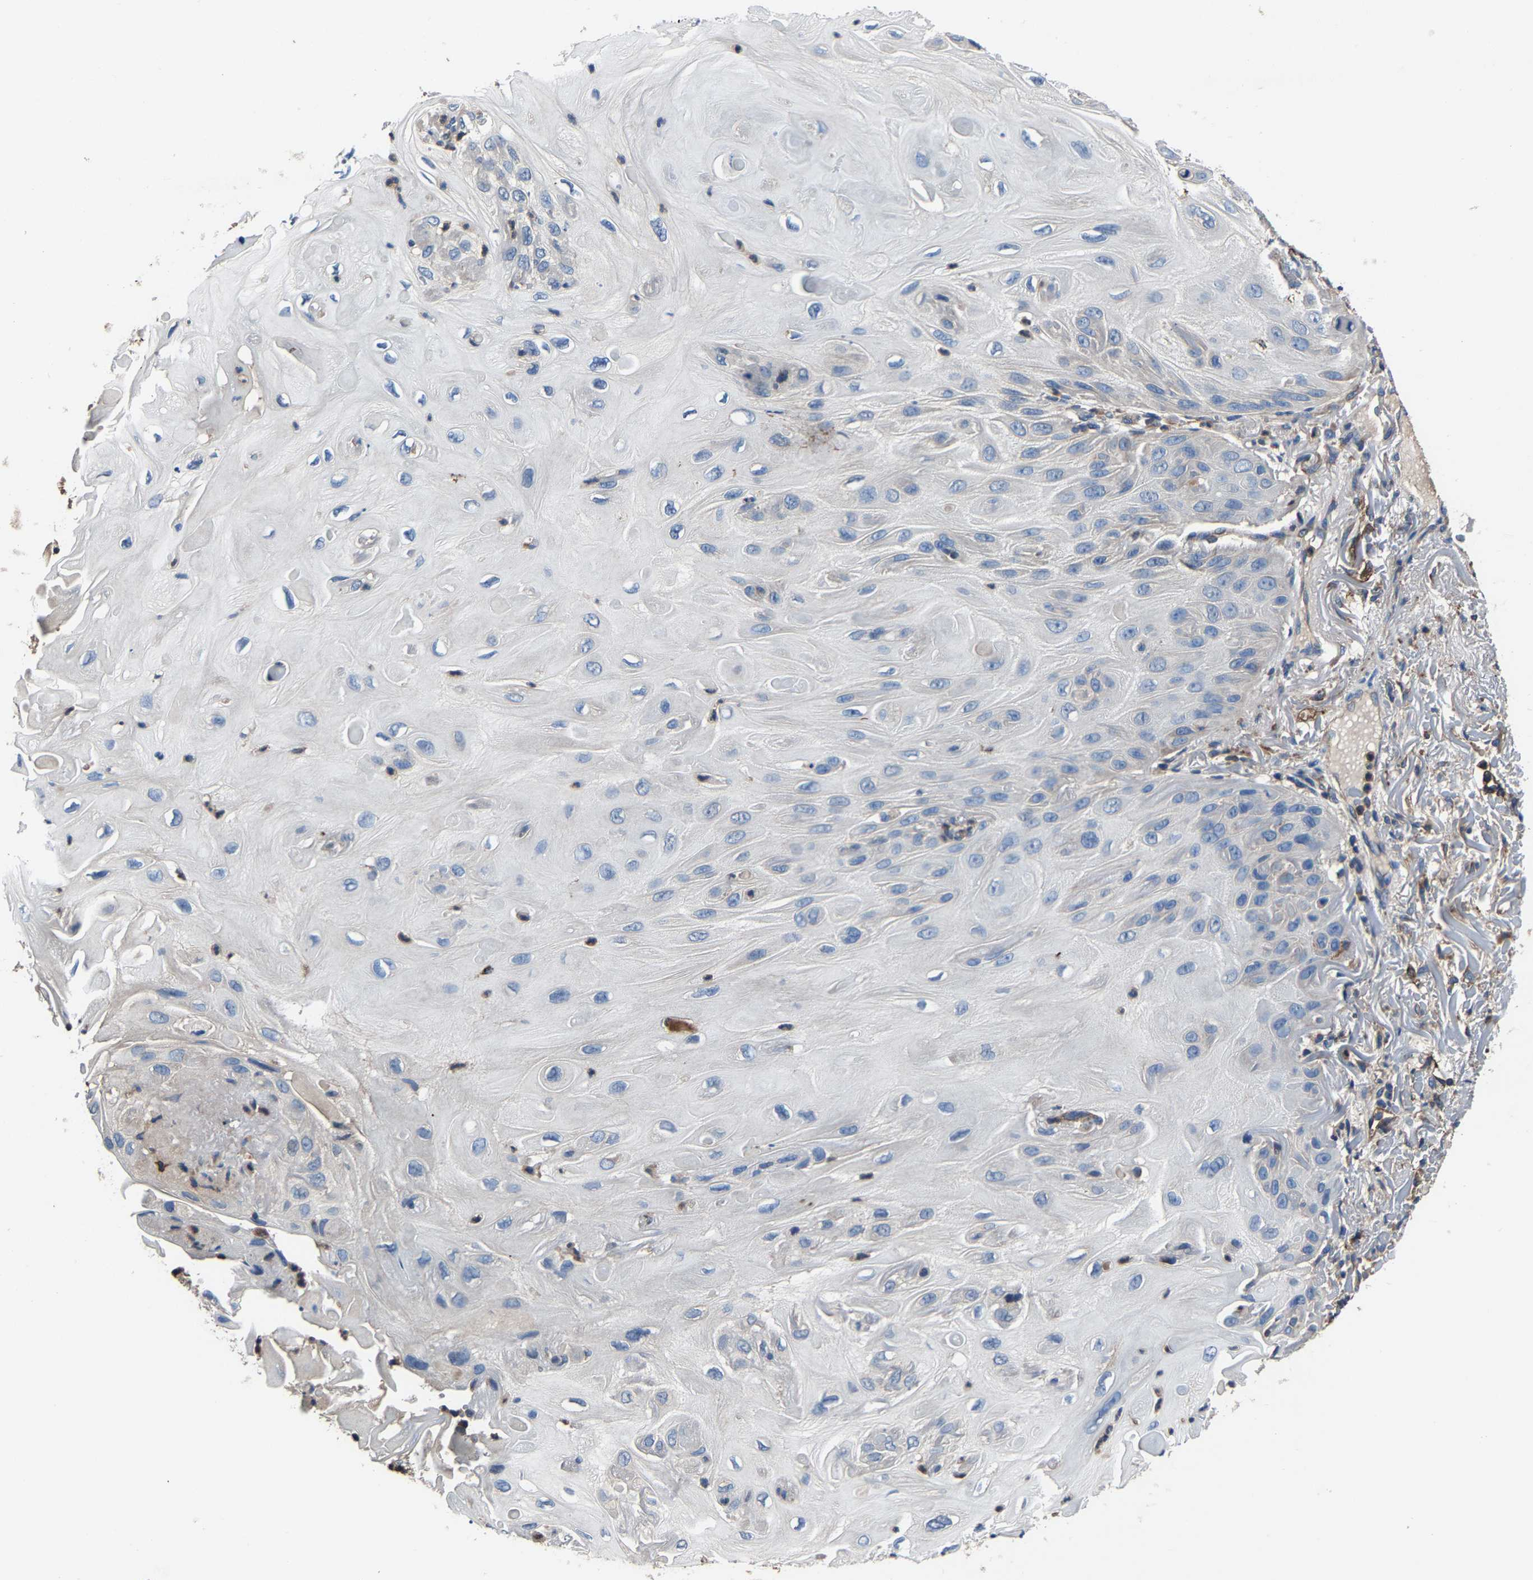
{"staining": {"intensity": "negative", "quantity": "none", "location": "none"}, "tissue": "skin cancer", "cell_type": "Tumor cells", "image_type": "cancer", "snomed": [{"axis": "morphology", "description": "Squamous cell carcinoma, NOS"}, {"axis": "topography", "description": "Skin"}], "caption": "This histopathology image is of skin cancer (squamous cell carcinoma) stained with IHC to label a protein in brown with the nuclei are counter-stained blue. There is no expression in tumor cells. (DAB (3,3'-diaminobenzidine) immunohistochemistry with hematoxylin counter stain).", "gene": "KIAA1958", "patient": {"sex": "female", "age": 77}}